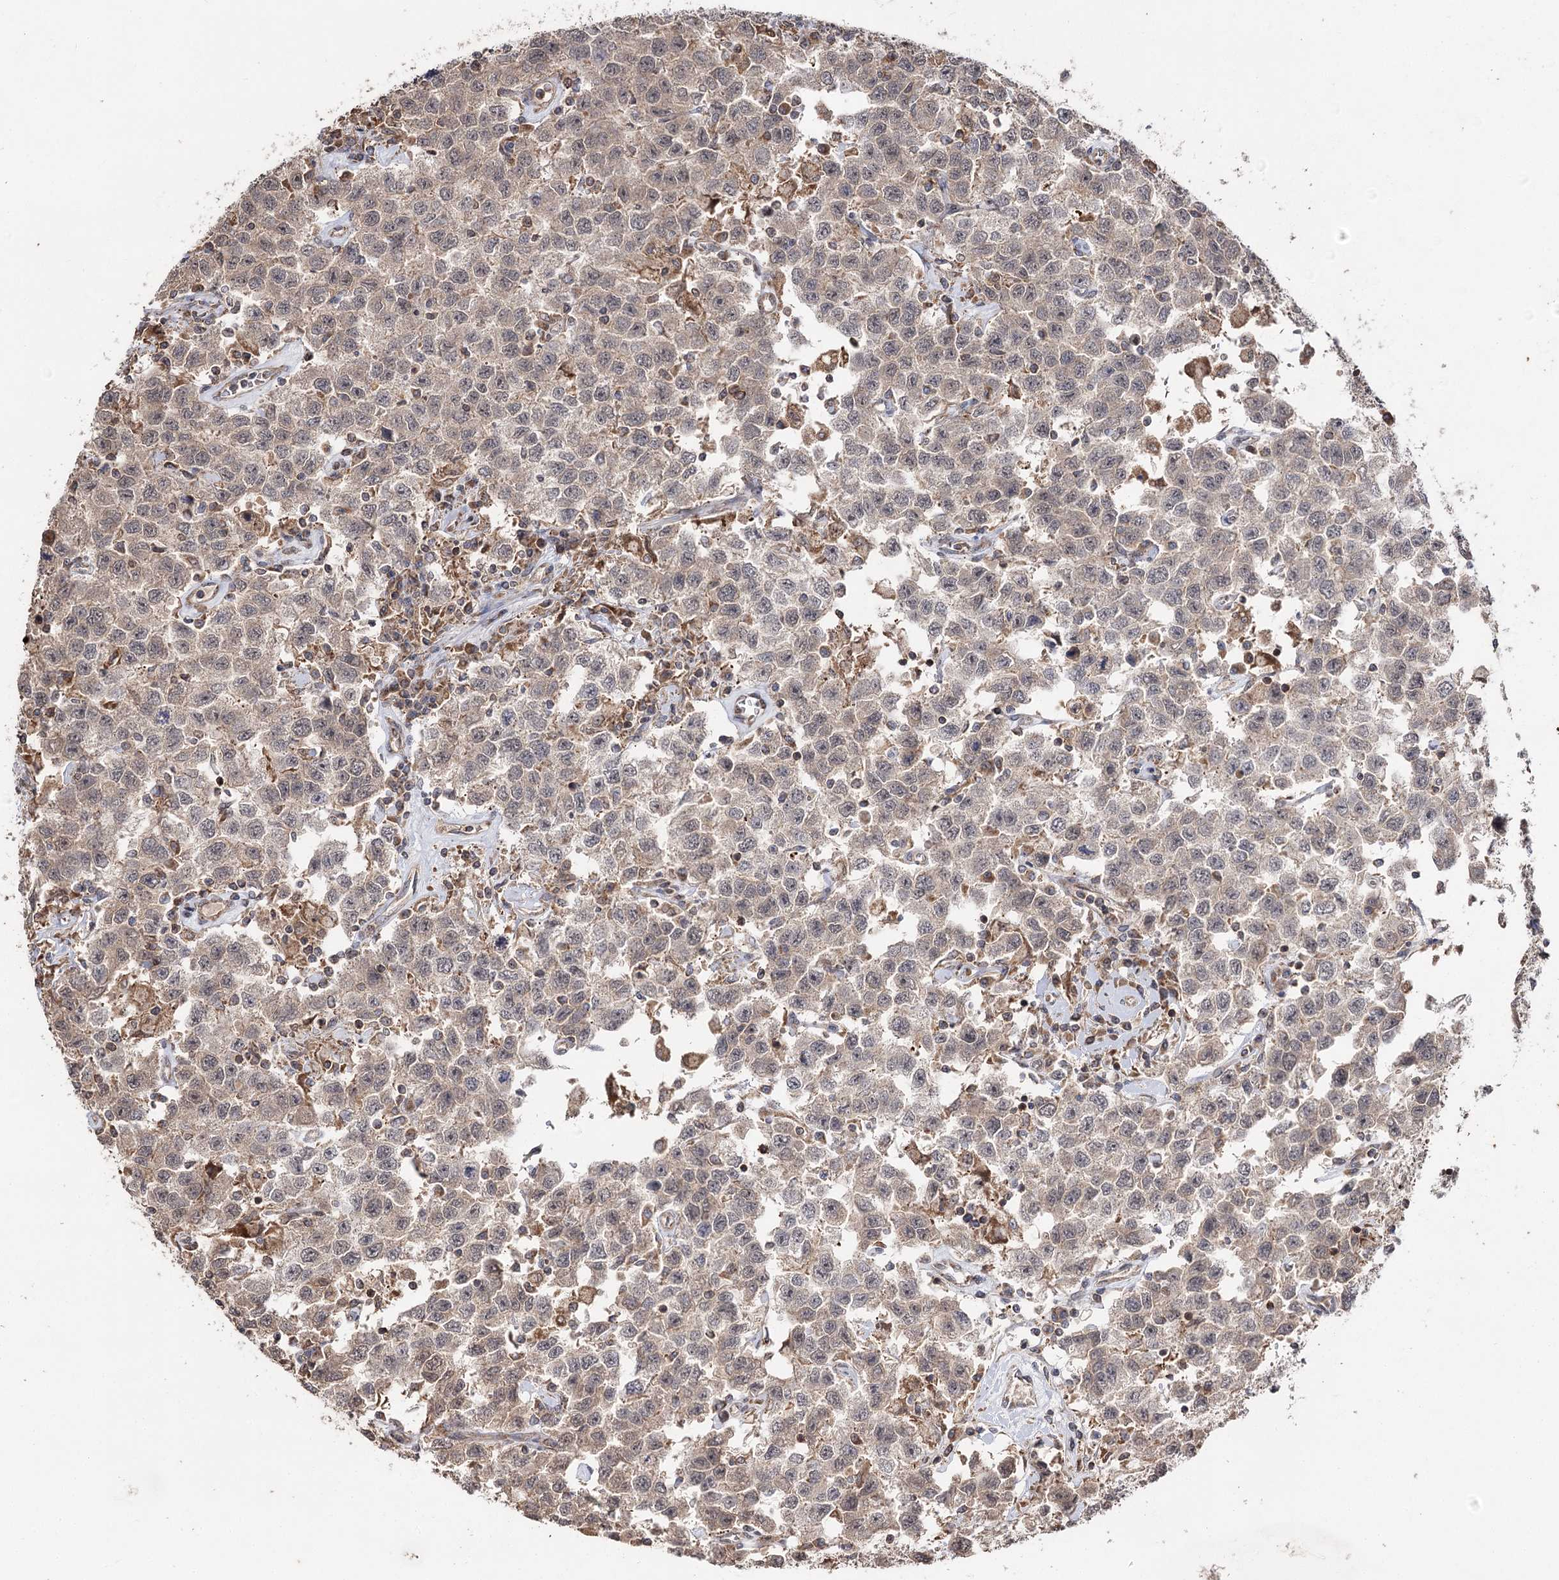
{"staining": {"intensity": "negative", "quantity": "none", "location": "none"}, "tissue": "testis cancer", "cell_type": "Tumor cells", "image_type": "cancer", "snomed": [{"axis": "morphology", "description": "Seminoma, NOS"}, {"axis": "topography", "description": "Testis"}], "caption": "Protein analysis of testis seminoma demonstrates no significant positivity in tumor cells.", "gene": "MINDY3", "patient": {"sex": "male", "age": 41}}